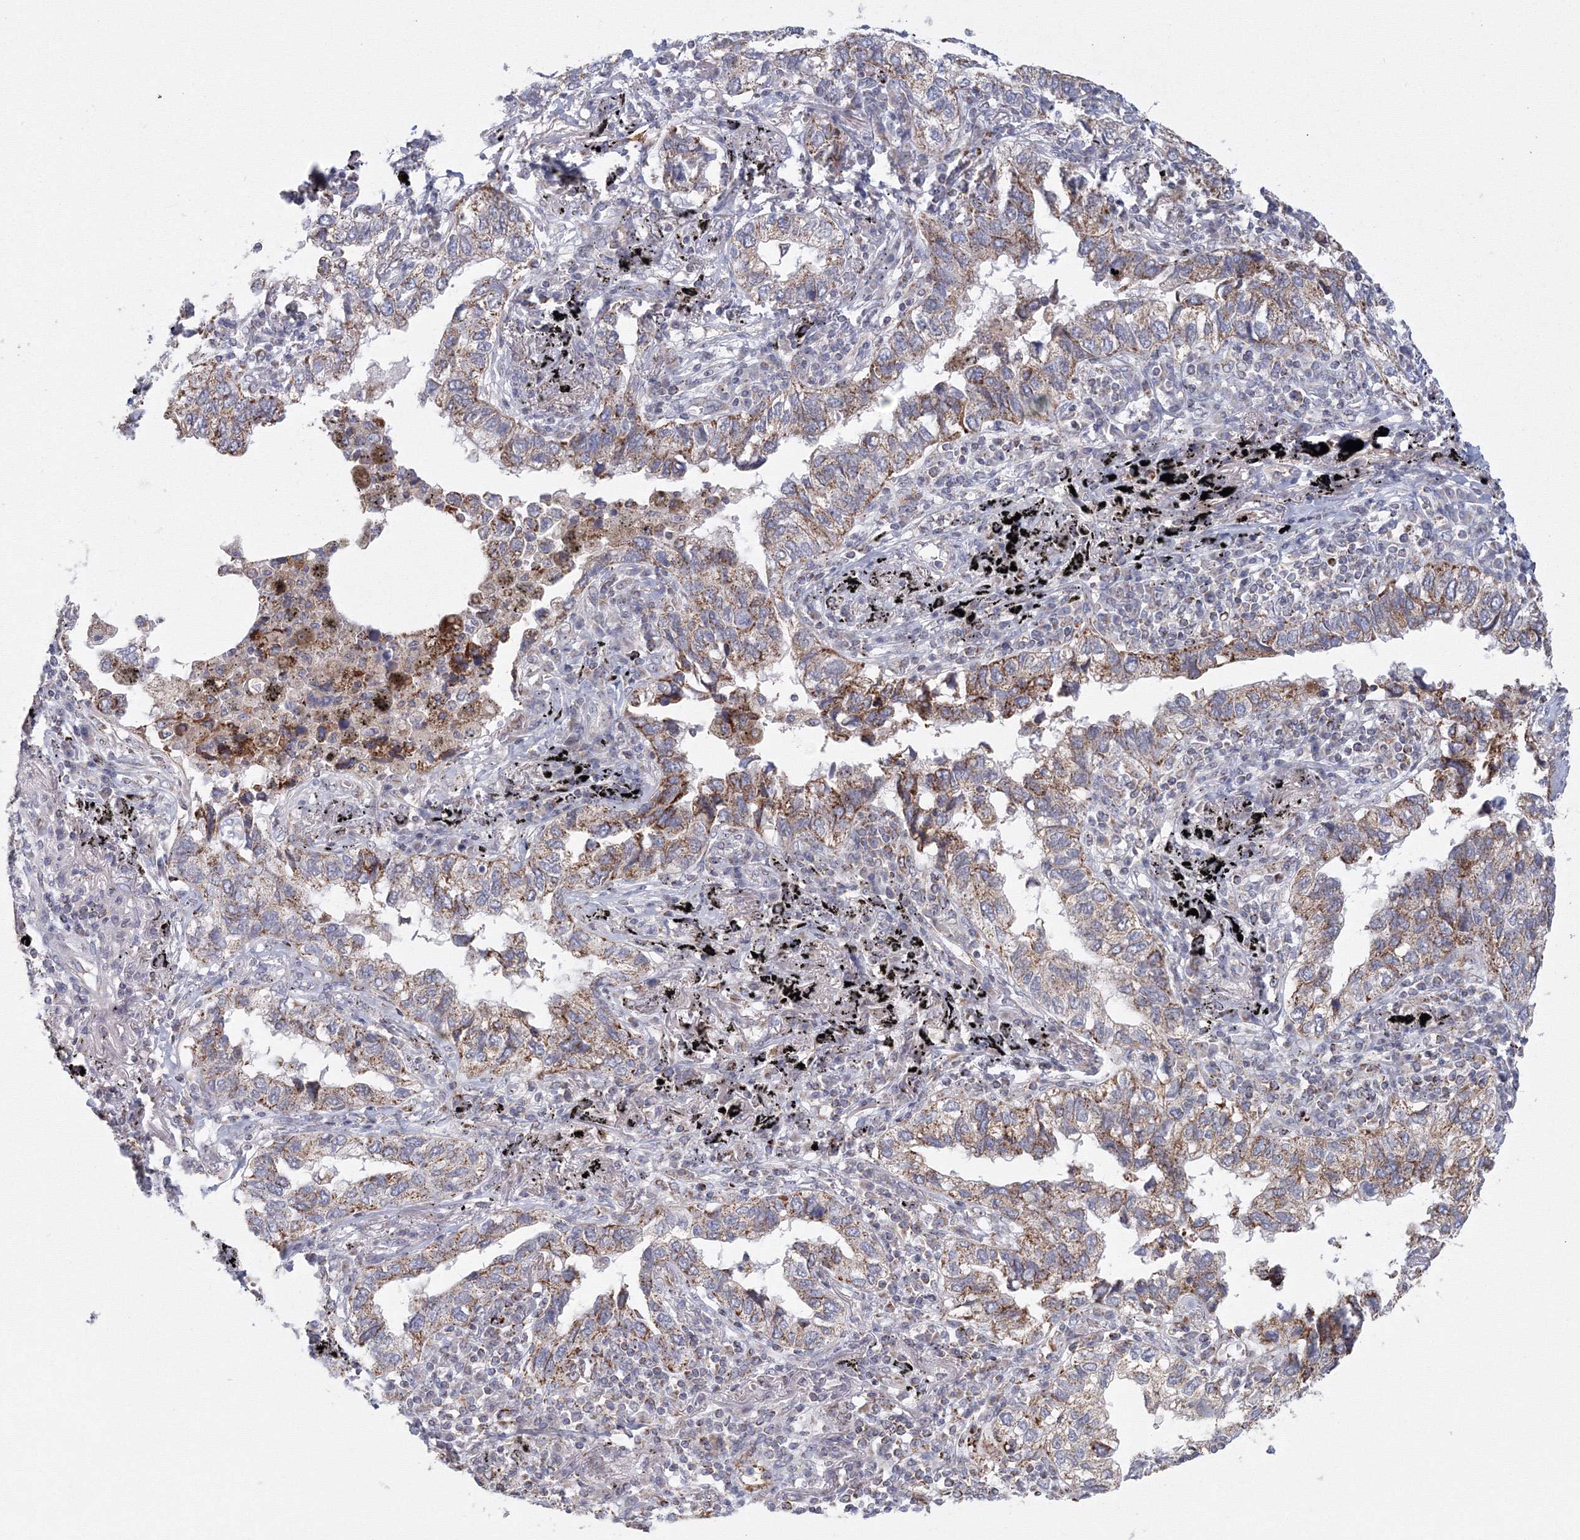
{"staining": {"intensity": "moderate", "quantity": ">75%", "location": "cytoplasmic/membranous"}, "tissue": "lung cancer", "cell_type": "Tumor cells", "image_type": "cancer", "snomed": [{"axis": "morphology", "description": "Adenocarcinoma, NOS"}, {"axis": "topography", "description": "Lung"}], "caption": "A photomicrograph showing moderate cytoplasmic/membranous expression in about >75% of tumor cells in lung adenocarcinoma, as visualized by brown immunohistochemical staining.", "gene": "GRPEL1", "patient": {"sex": "male", "age": 65}}